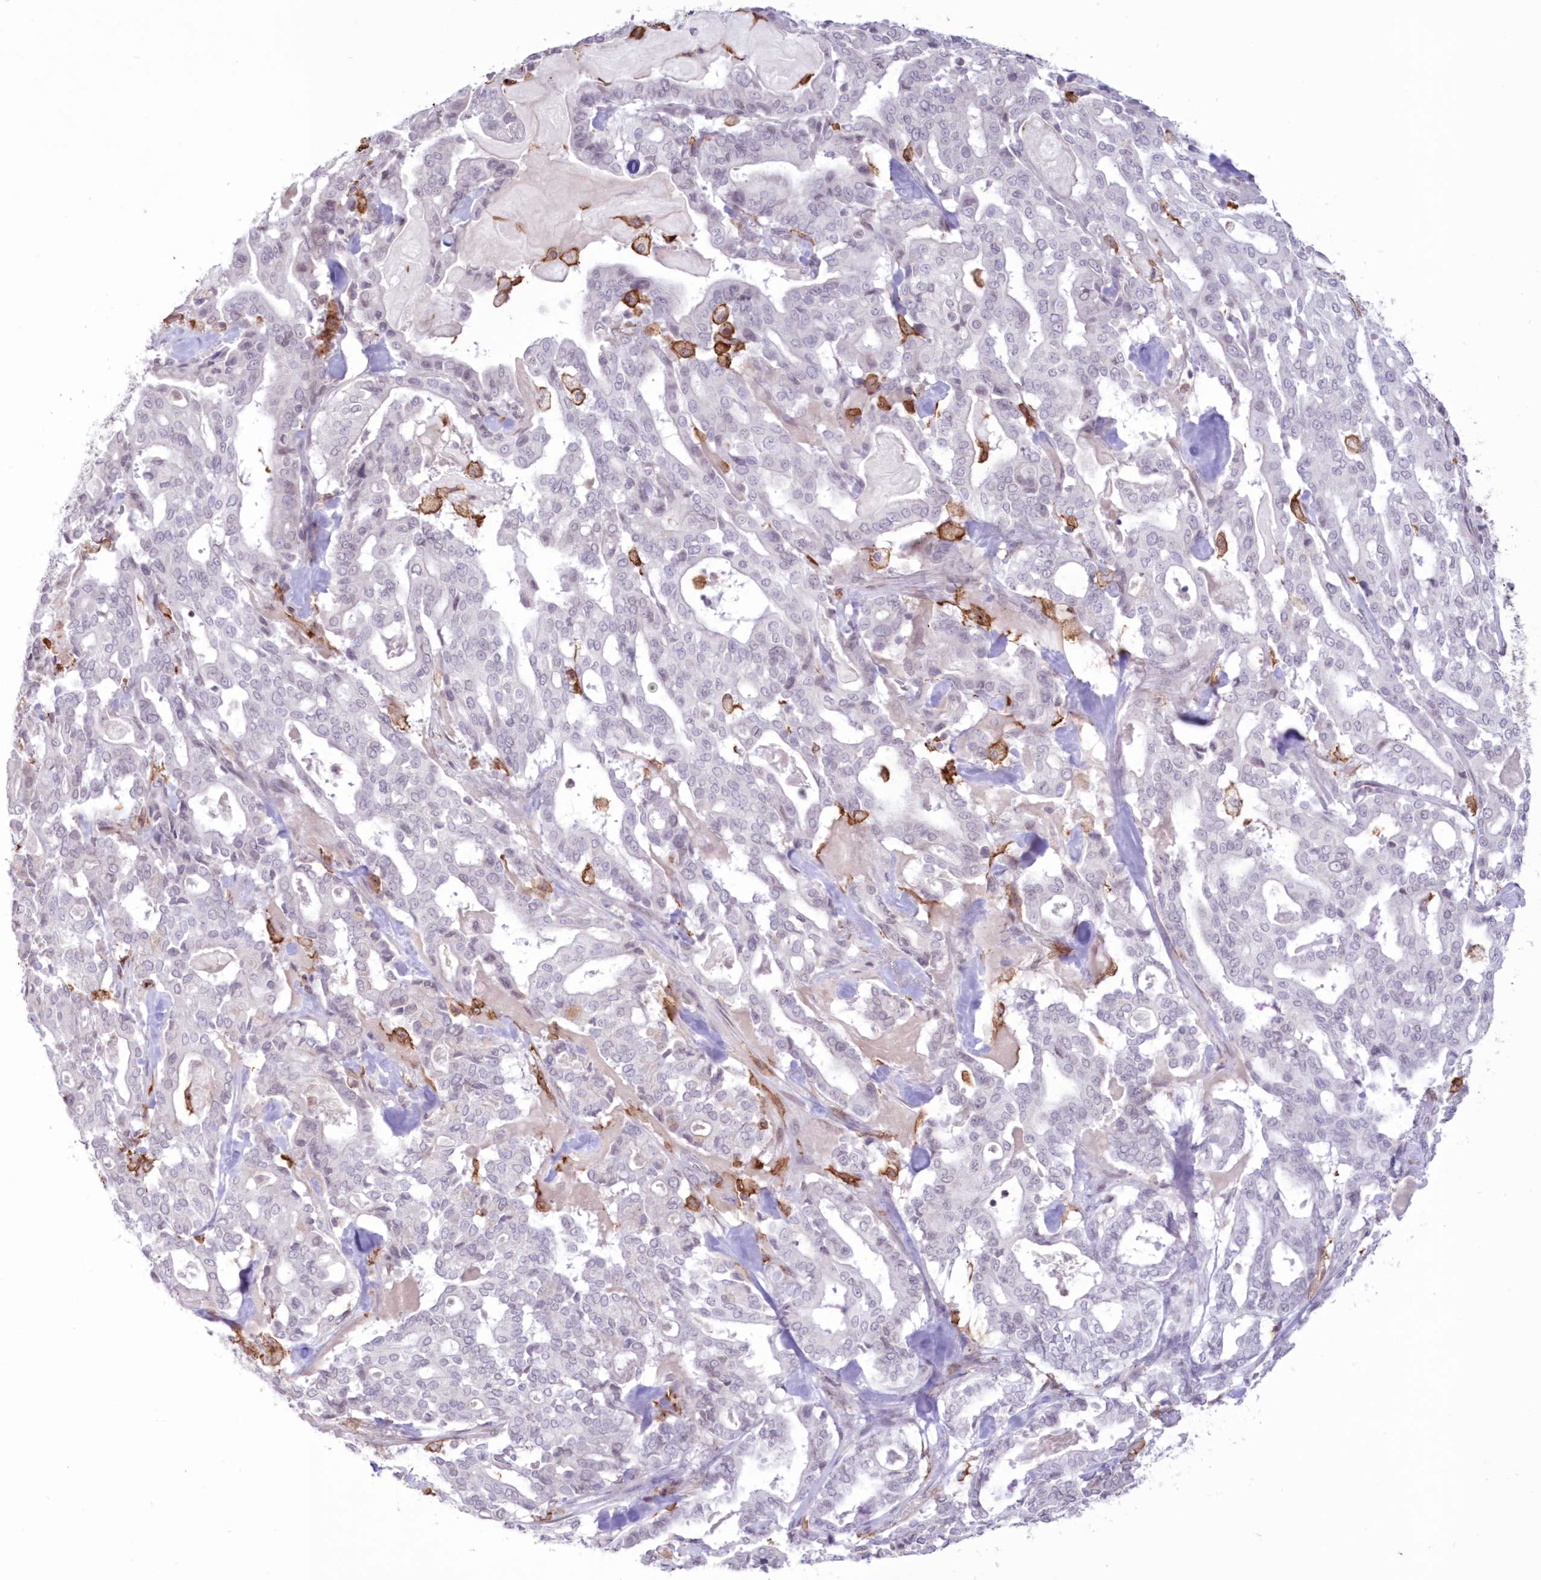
{"staining": {"intensity": "negative", "quantity": "none", "location": "none"}, "tissue": "pancreatic cancer", "cell_type": "Tumor cells", "image_type": "cancer", "snomed": [{"axis": "morphology", "description": "Adenocarcinoma, NOS"}, {"axis": "topography", "description": "Pancreas"}], "caption": "Immunohistochemical staining of human pancreatic cancer exhibits no significant positivity in tumor cells. Brightfield microscopy of immunohistochemistry stained with DAB (brown) and hematoxylin (blue), captured at high magnification.", "gene": "C11orf1", "patient": {"sex": "male", "age": 63}}